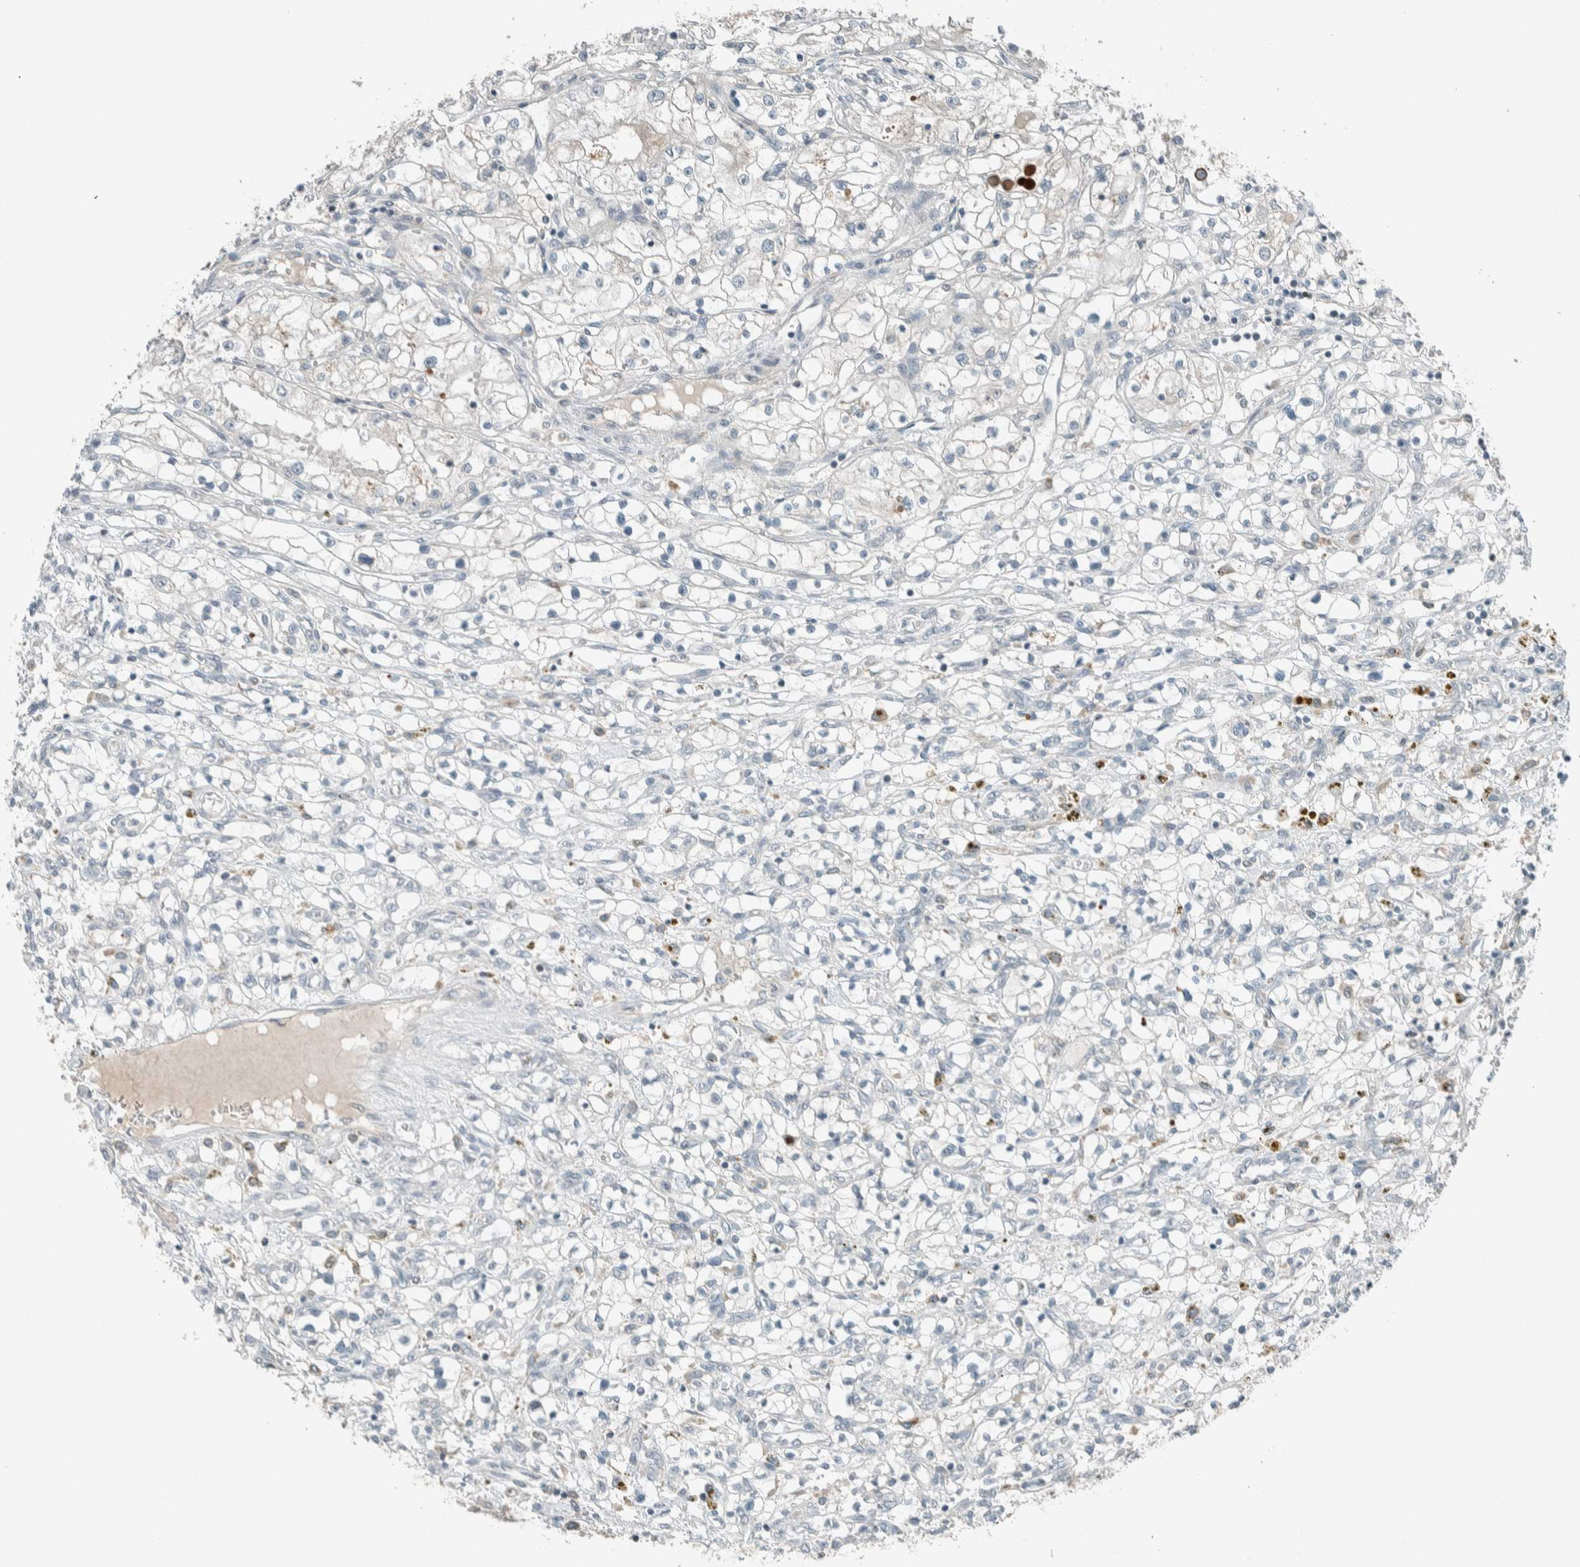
{"staining": {"intensity": "negative", "quantity": "none", "location": "none"}, "tissue": "renal cancer", "cell_type": "Tumor cells", "image_type": "cancer", "snomed": [{"axis": "morphology", "description": "Adenocarcinoma, NOS"}, {"axis": "topography", "description": "Kidney"}], "caption": "Human renal adenocarcinoma stained for a protein using immunohistochemistry exhibits no staining in tumor cells.", "gene": "CERCAM", "patient": {"sex": "male", "age": 68}}